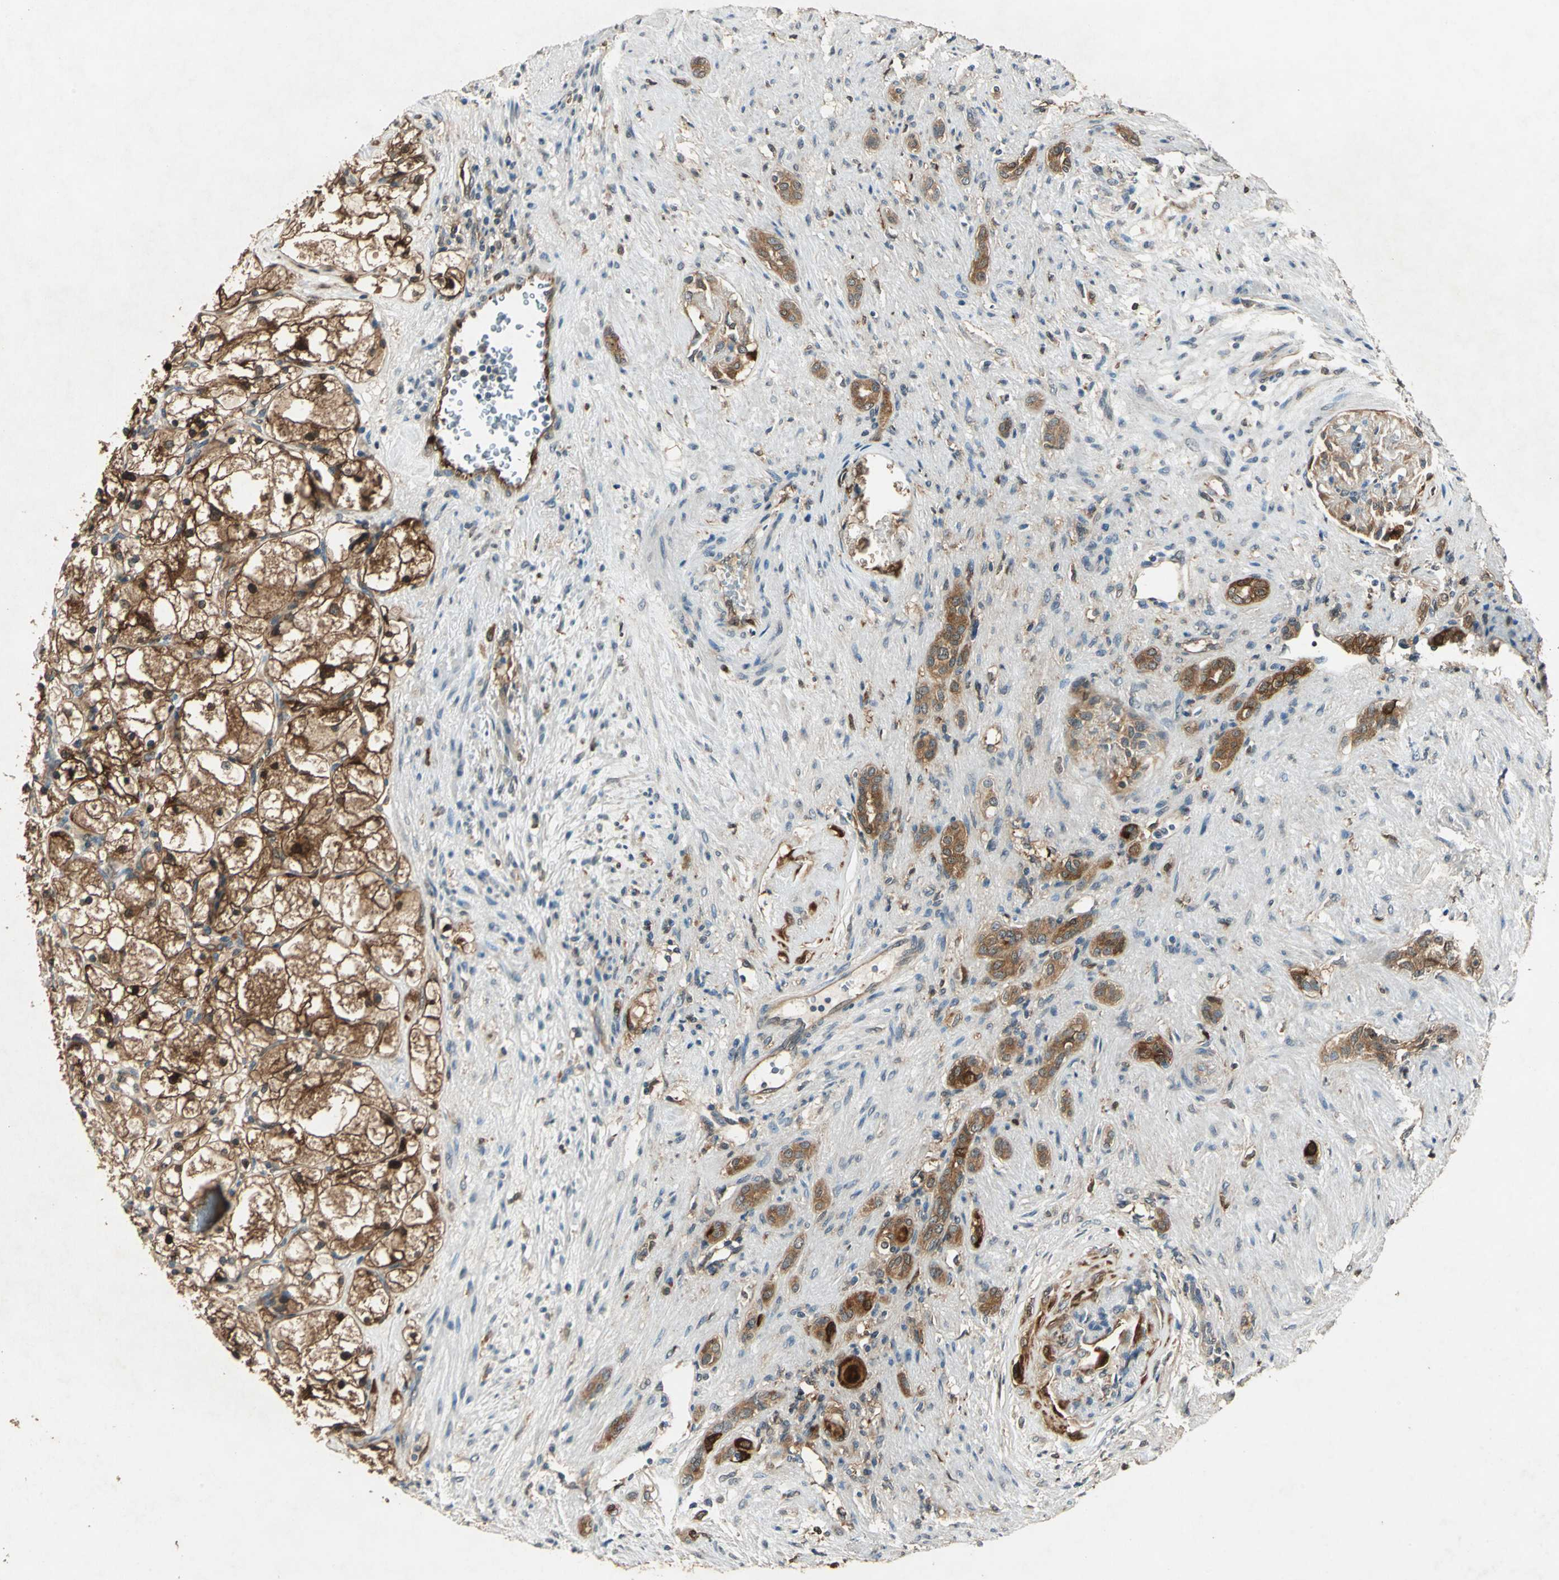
{"staining": {"intensity": "moderate", "quantity": ">75%", "location": "cytoplasmic/membranous,nuclear"}, "tissue": "renal cancer", "cell_type": "Tumor cells", "image_type": "cancer", "snomed": [{"axis": "morphology", "description": "Adenocarcinoma, NOS"}, {"axis": "topography", "description": "Kidney"}], "caption": "Moderate cytoplasmic/membranous and nuclear positivity for a protein is appreciated in about >75% of tumor cells of renal adenocarcinoma using immunohistochemistry.", "gene": "RRM2B", "patient": {"sex": "female", "age": 83}}